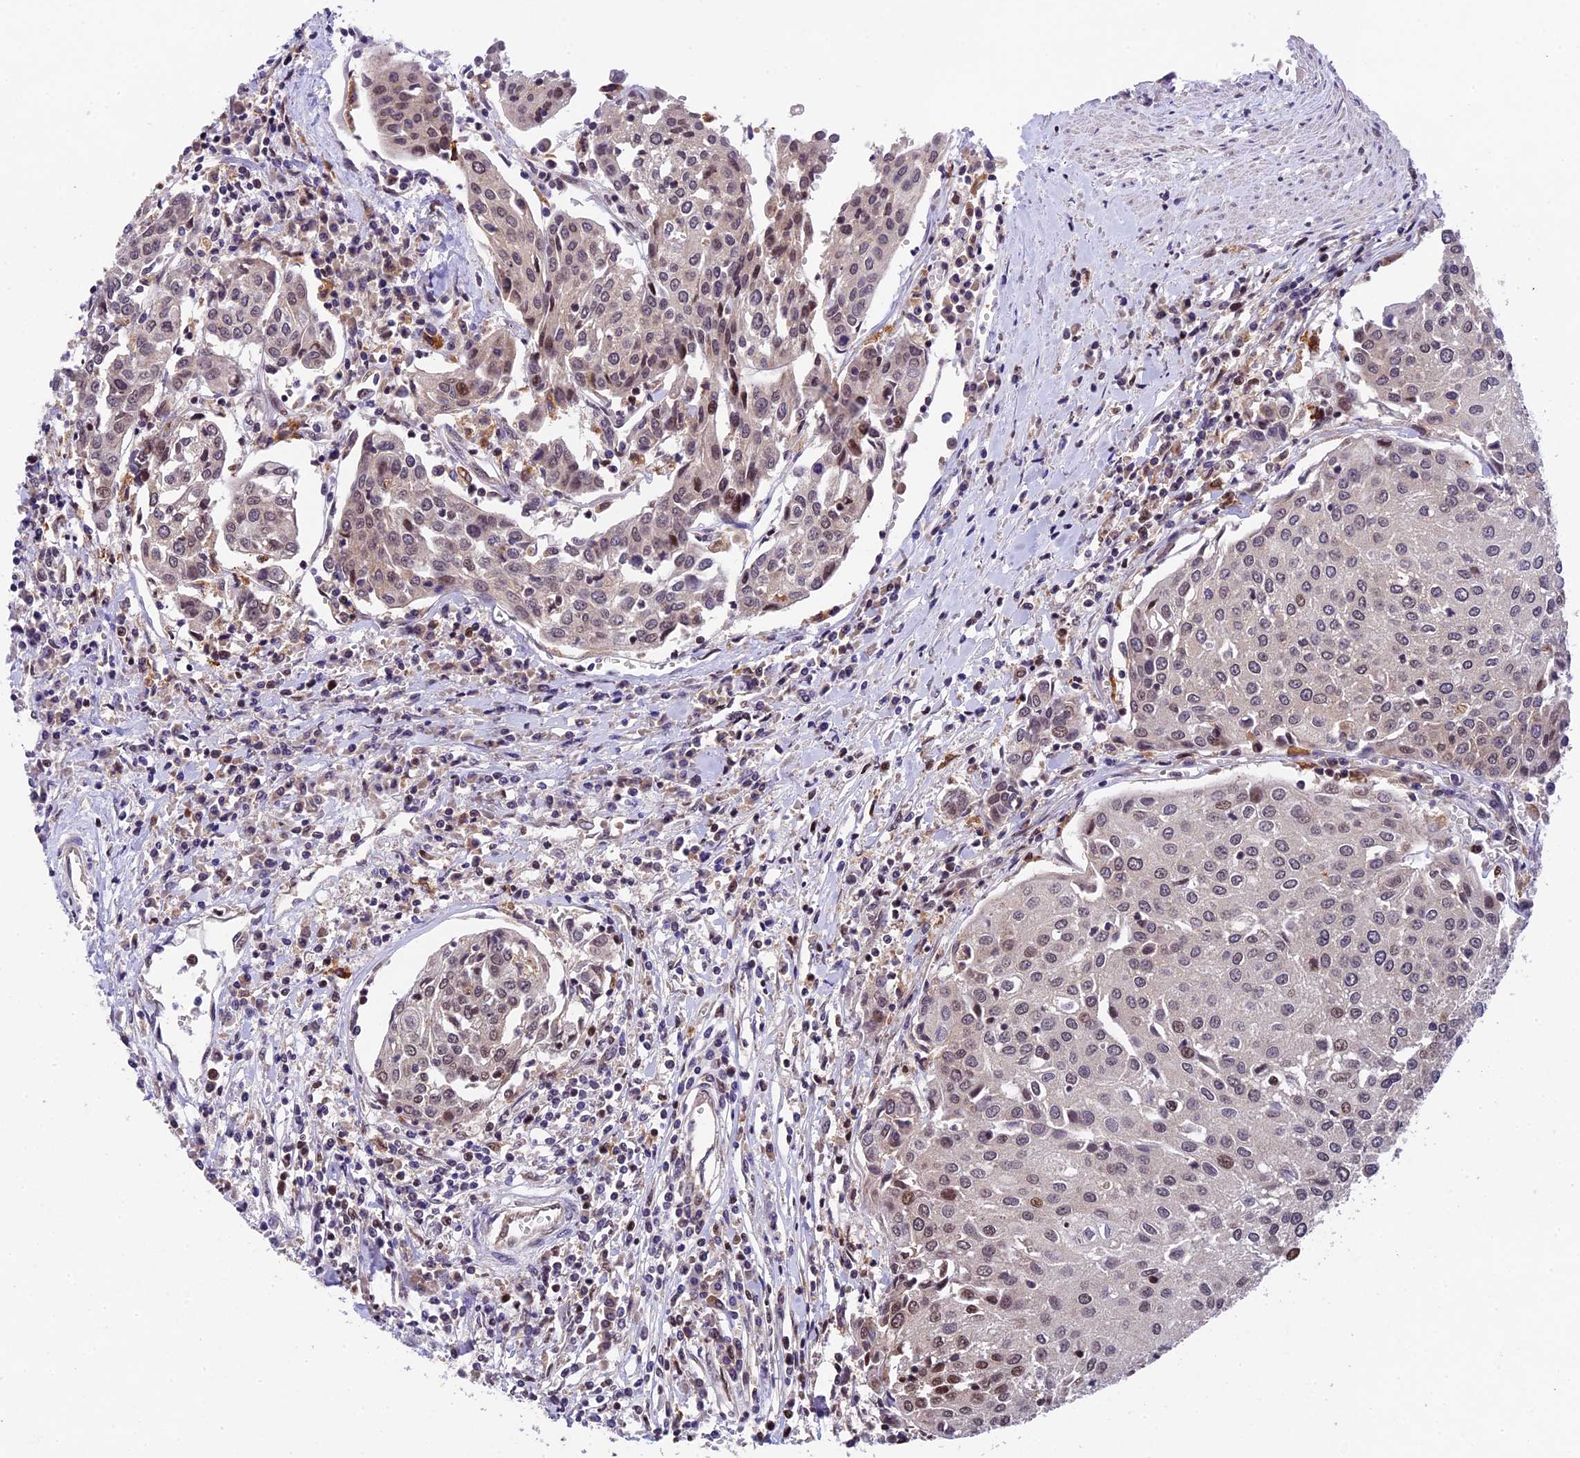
{"staining": {"intensity": "moderate", "quantity": "<25%", "location": "nuclear"}, "tissue": "urothelial cancer", "cell_type": "Tumor cells", "image_type": "cancer", "snomed": [{"axis": "morphology", "description": "Urothelial carcinoma, High grade"}, {"axis": "topography", "description": "Urinary bladder"}], "caption": "Immunohistochemical staining of urothelial cancer exhibits low levels of moderate nuclear positivity in about <25% of tumor cells. The protein is shown in brown color, while the nuclei are stained blue.", "gene": "CCSER1", "patient": {"sex": "female", "age": 85}}